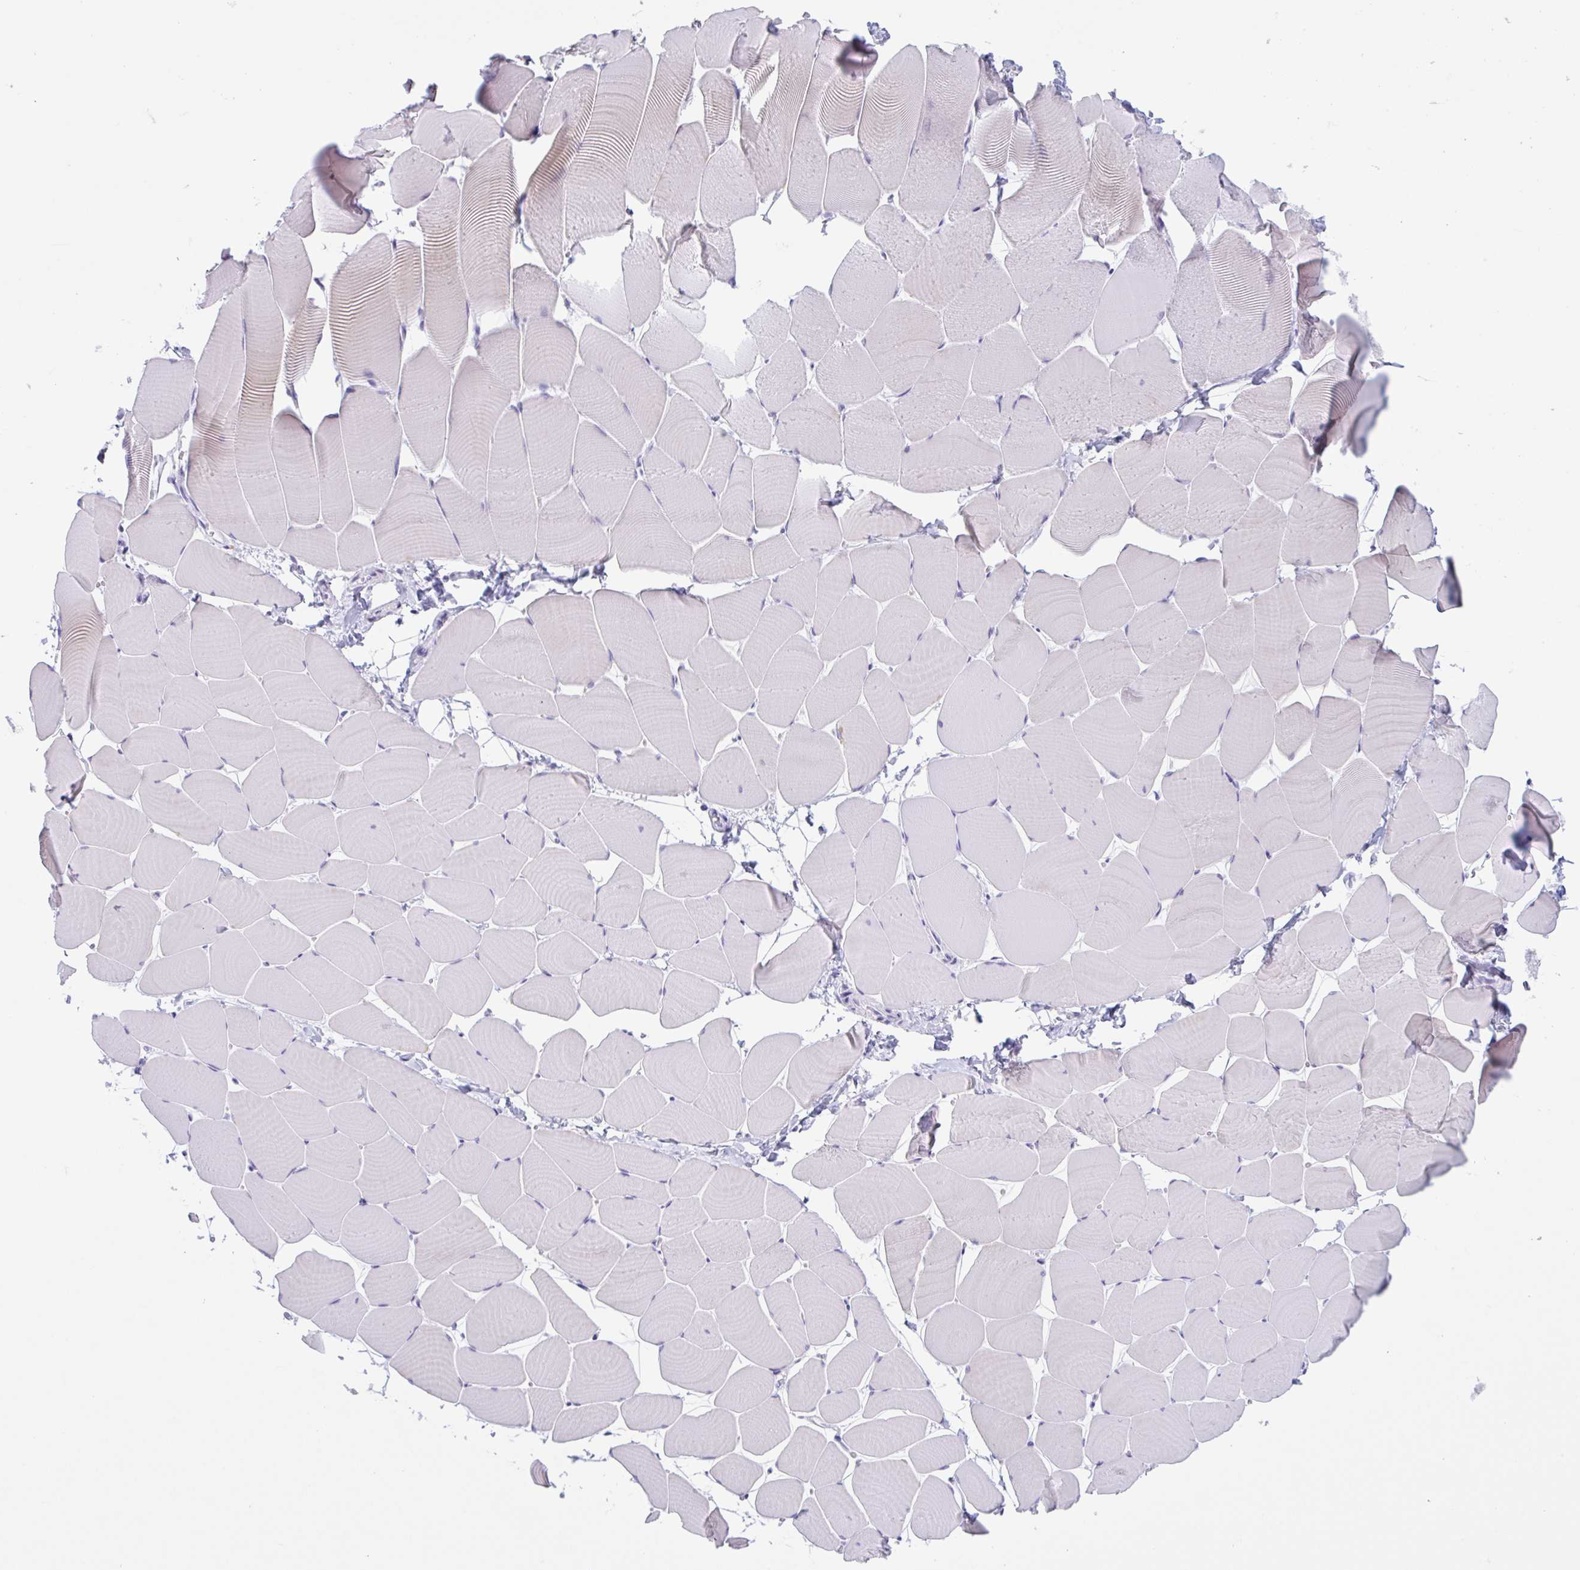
{"staining": {"intensity": "negative", "quantity": "none", "location": "none"}, "tissue": "skeletal muscle", "cell_type": "Myocytes", "image_type": "normal", "snomed": [{"axis": "morphology", "description": "Normal tissue, NOS"}, {"axis": "topography", "description": "Skeletal muscle"}], "caption": "An image of human skeletal muscle is negative for staining in myocytes. The staining is performed using DAB (3,3'-diaminobenzidine) brown chromogen with nuclei counter-stained in using hematoxylin.", "gene": "DTWD2", "patient": {"sex": "male", "age": 25}}